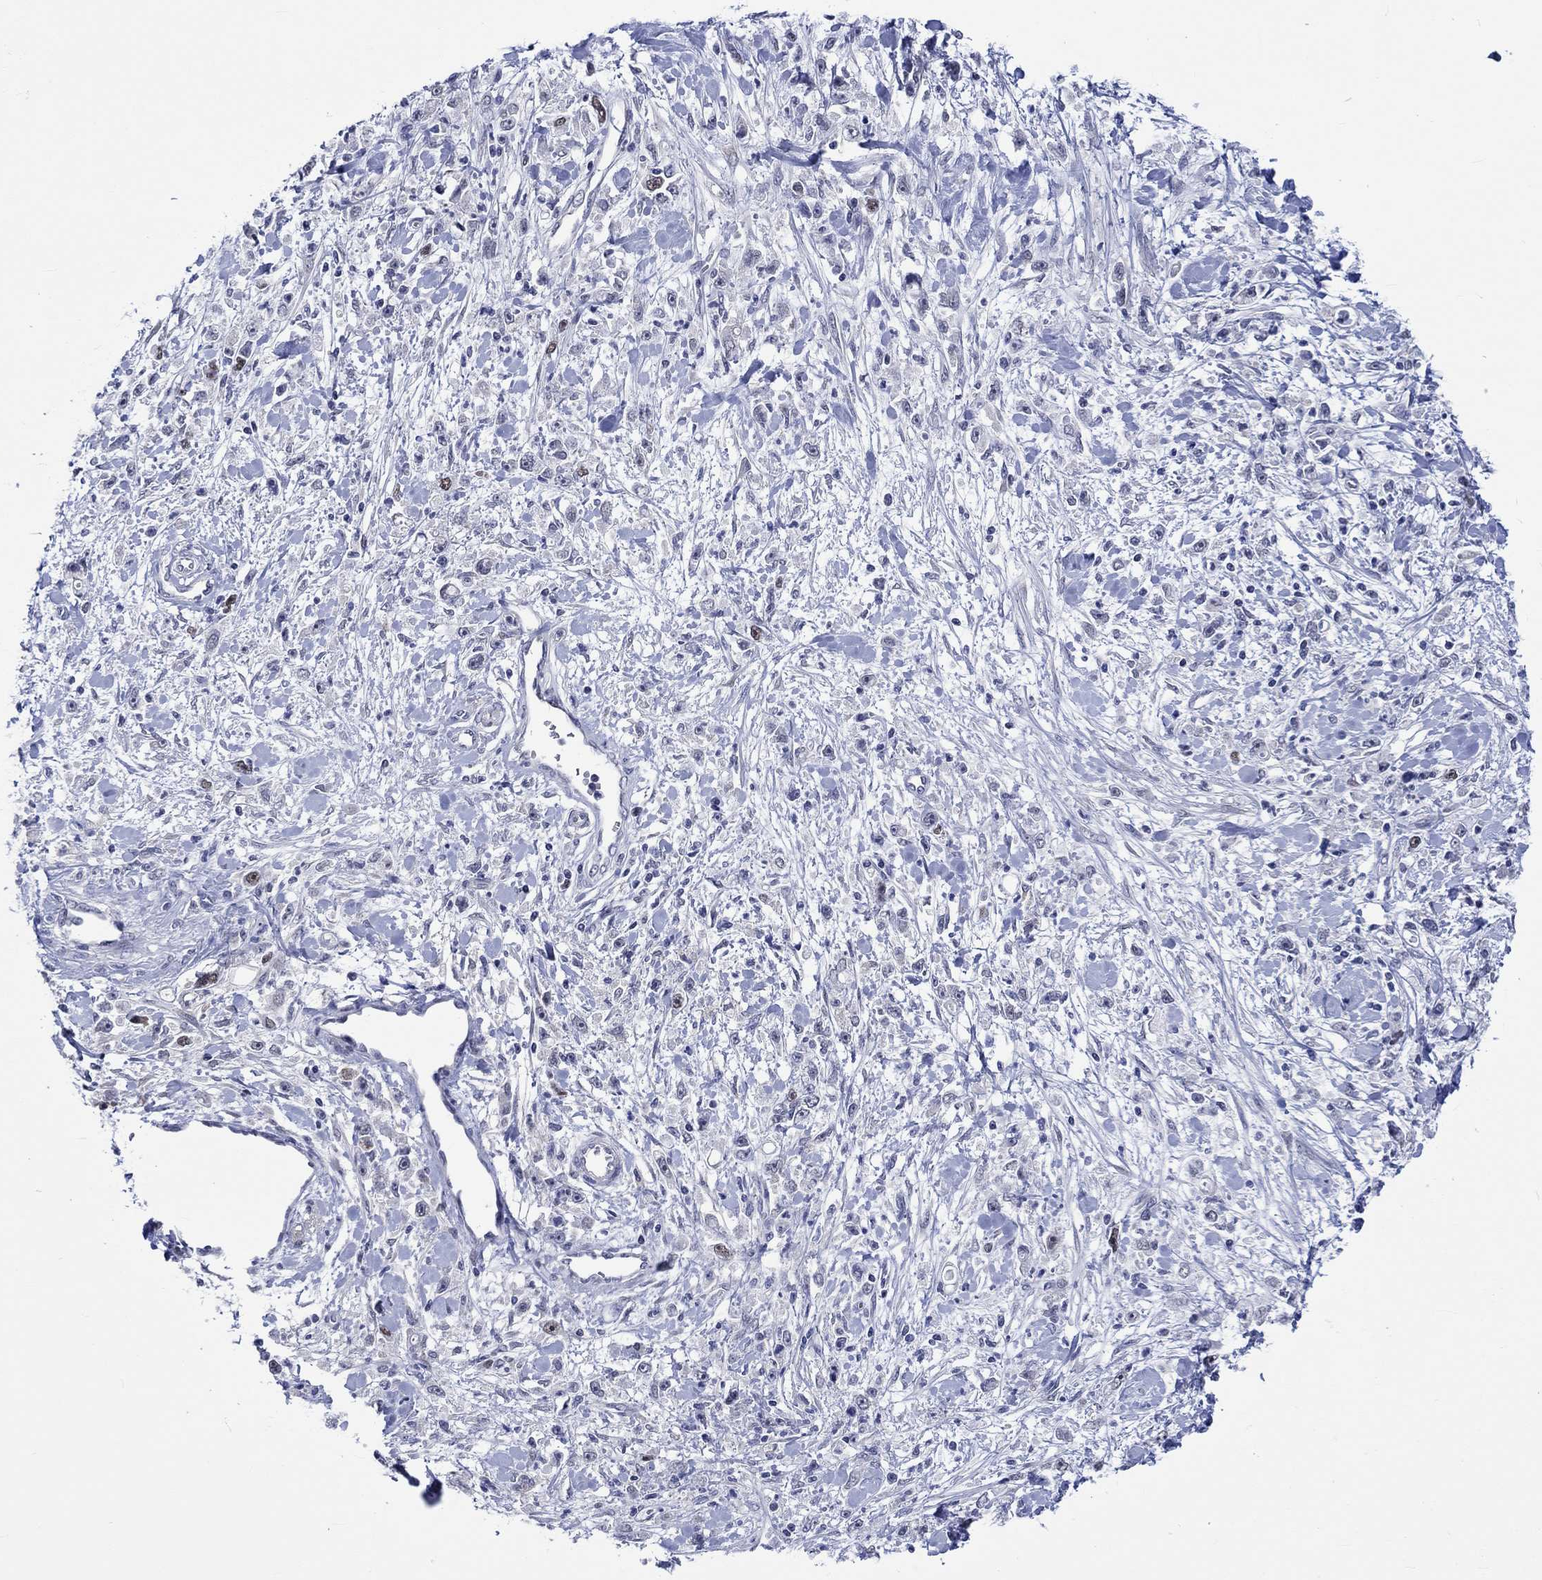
{"staining": {"intensity": "weak", "quantity": "<25%", "location": "nuclear"}, "tissue": "stomach cancer", "cell_type": "Tumor cells", "image_type": "cancer", "snomed": [{"axis": "morphology", "description": "Adenocarcinoma, NOS"}, {"axis": "topography", "description": "Stomach"}], "caption": "Tumor cells are negative for brown protein staining in stomach cancer. (Brightfield microscopy of DAB immunohistochemistry at high magnification).", "gene": "E2F8", "patient": {"sex": "female", "age": 59}}